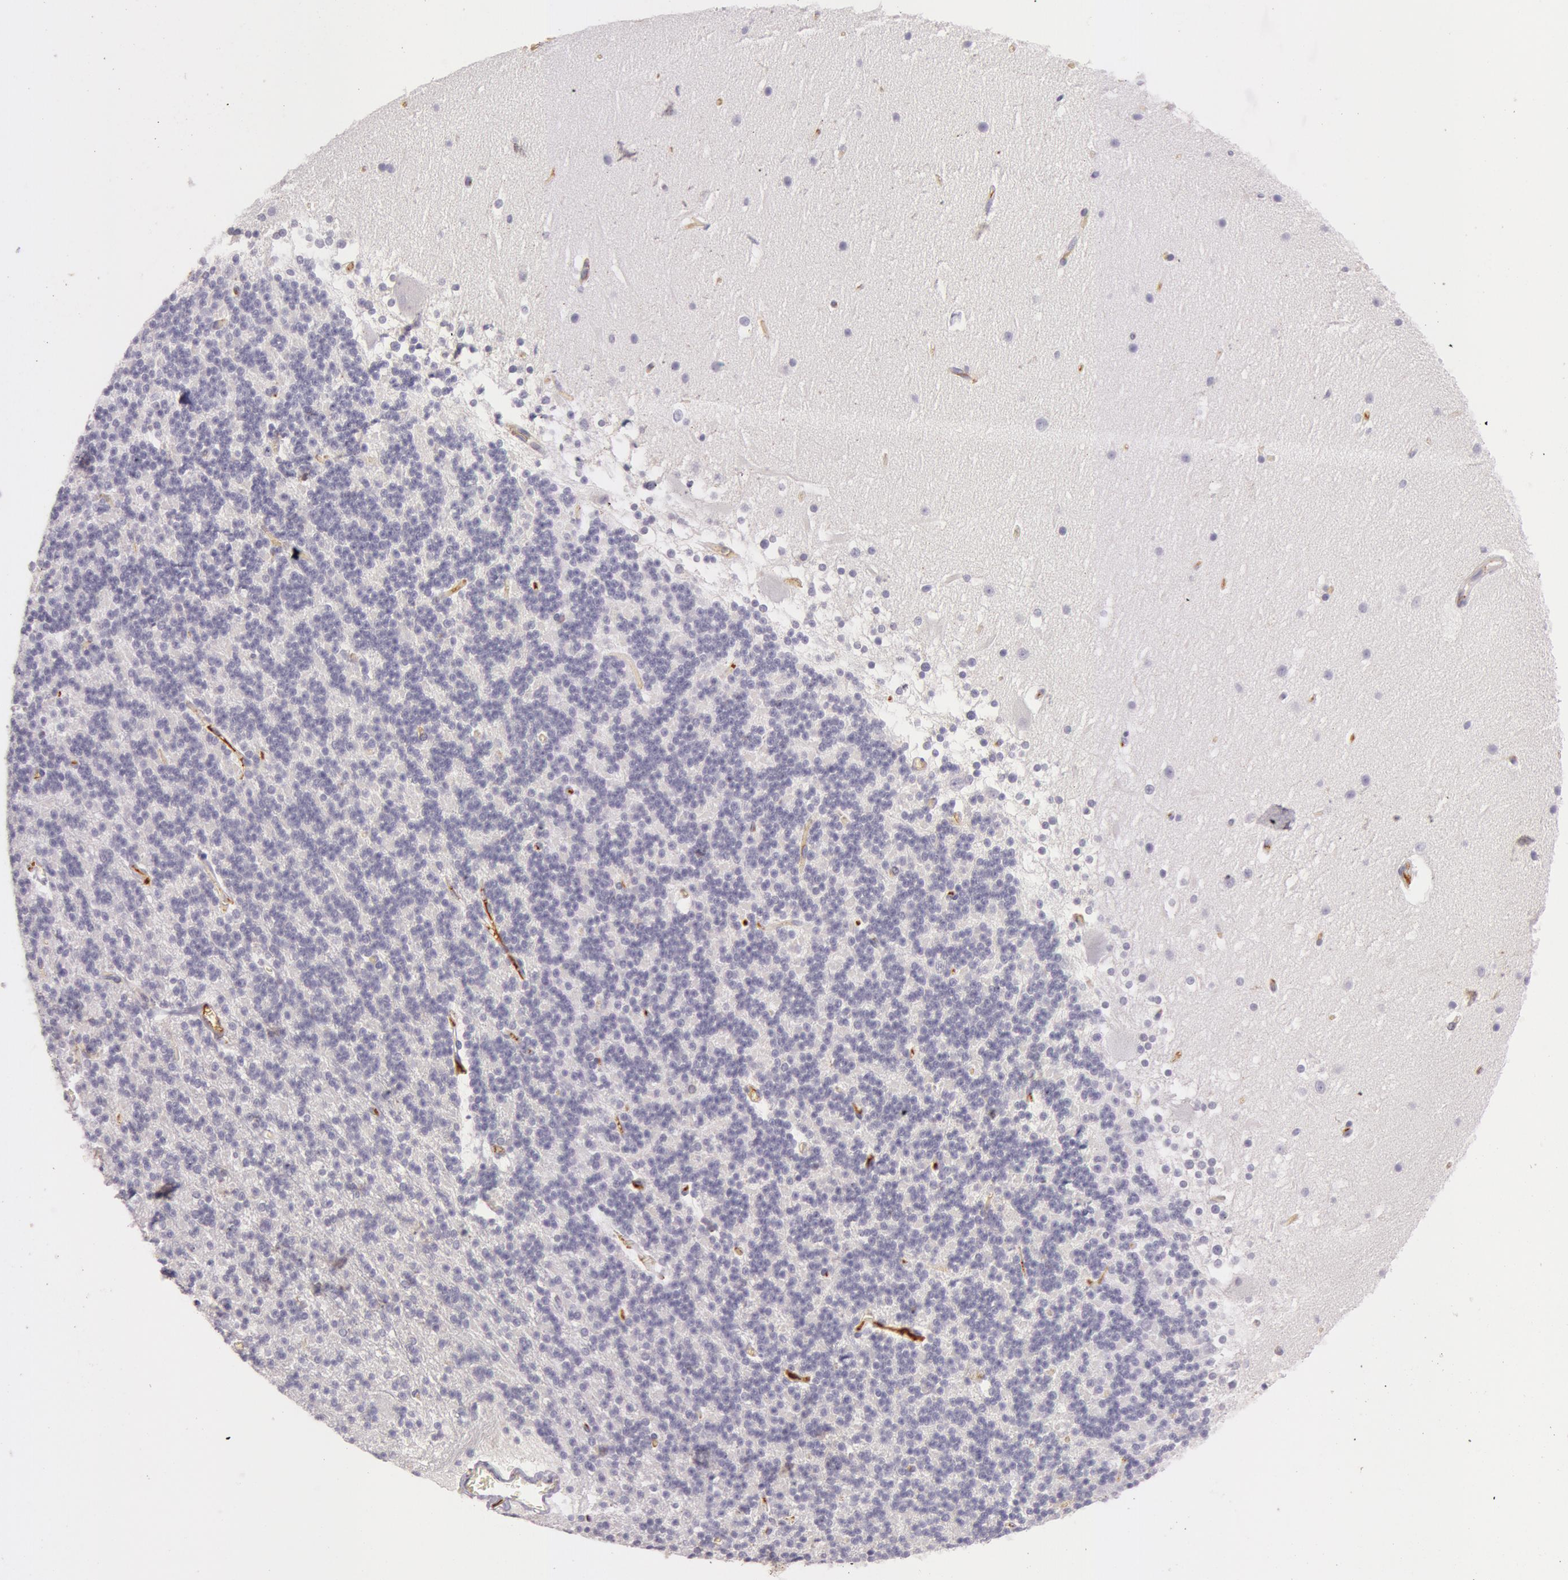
{"staining": {"intensity": "negative", "quantity": "none", "location": "none"}, "tissue": "cerebellum", "cell_type": "Cells in granular layer", "image_type": "normal", "snomed": [{"axis": "morphology", "description": "Normal tissue, NOS"}, {"axis": "topography", "description": "Cerebellum"}], "caption": "Human cerebellum stained for a protein using immunohistochemistry (IHC) displays no staining in cells in granular layer.", "gene": "C4BPA", "patient": {"sex": "female", "age": 19}}